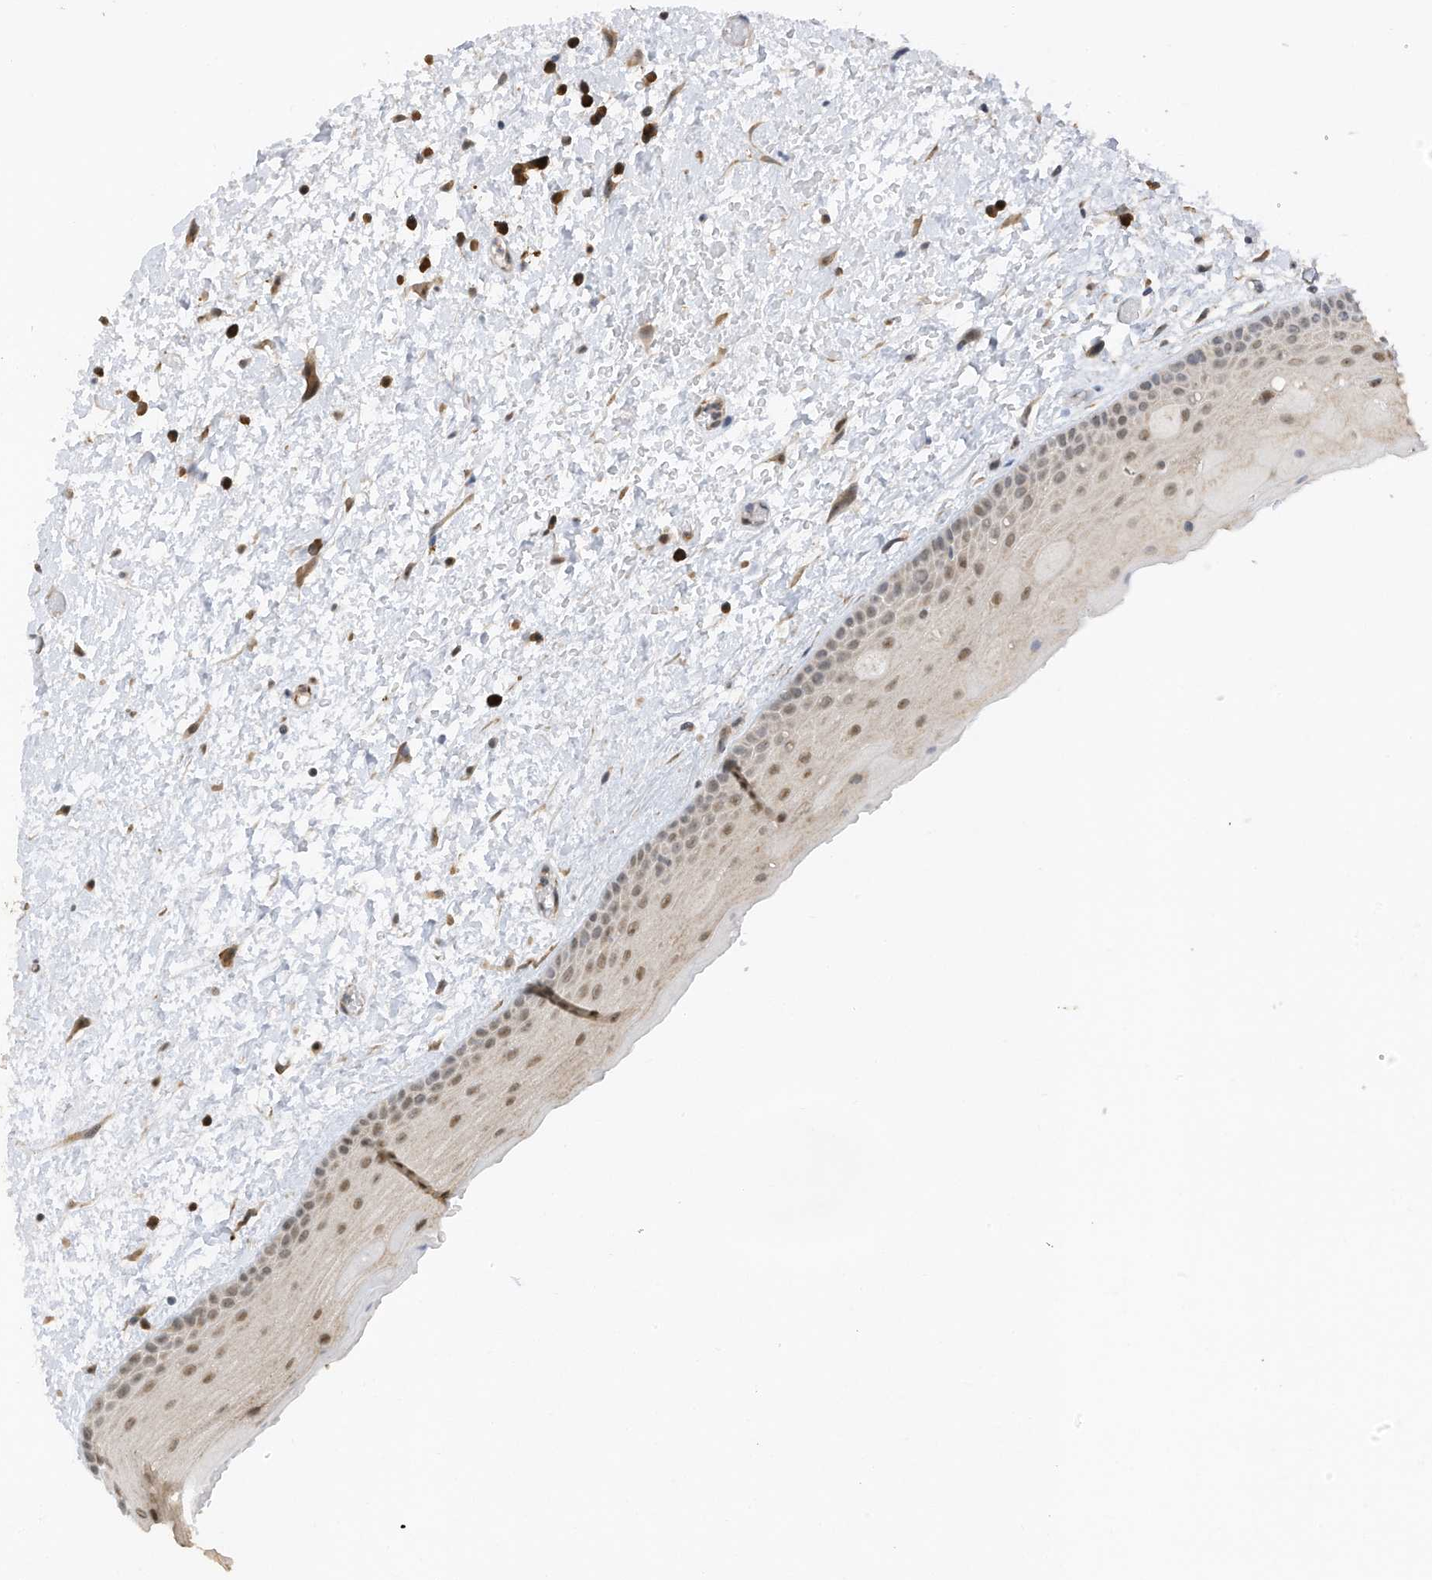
{"staining": {"intensity": "moderate", "quantity": ">75%", "location": "nuclear"}, "tissue": "oral mucosa", "cell_type": "Squamous epithelial cells", "image_type": "normal", "snomed": [{"axis": "morphology", "description": "Normal tissue, NOS"}, {"axis": "topography", "description": "Oral tissue"}], "caption": "Immunohistochemical staining of unremarkable human oral mucosa reveals moderate nuclear protein staining in about >75% of squamous epithelial cells.", "gene": "ERLEC1", "patient": {"sex": "female", "age": 76}}